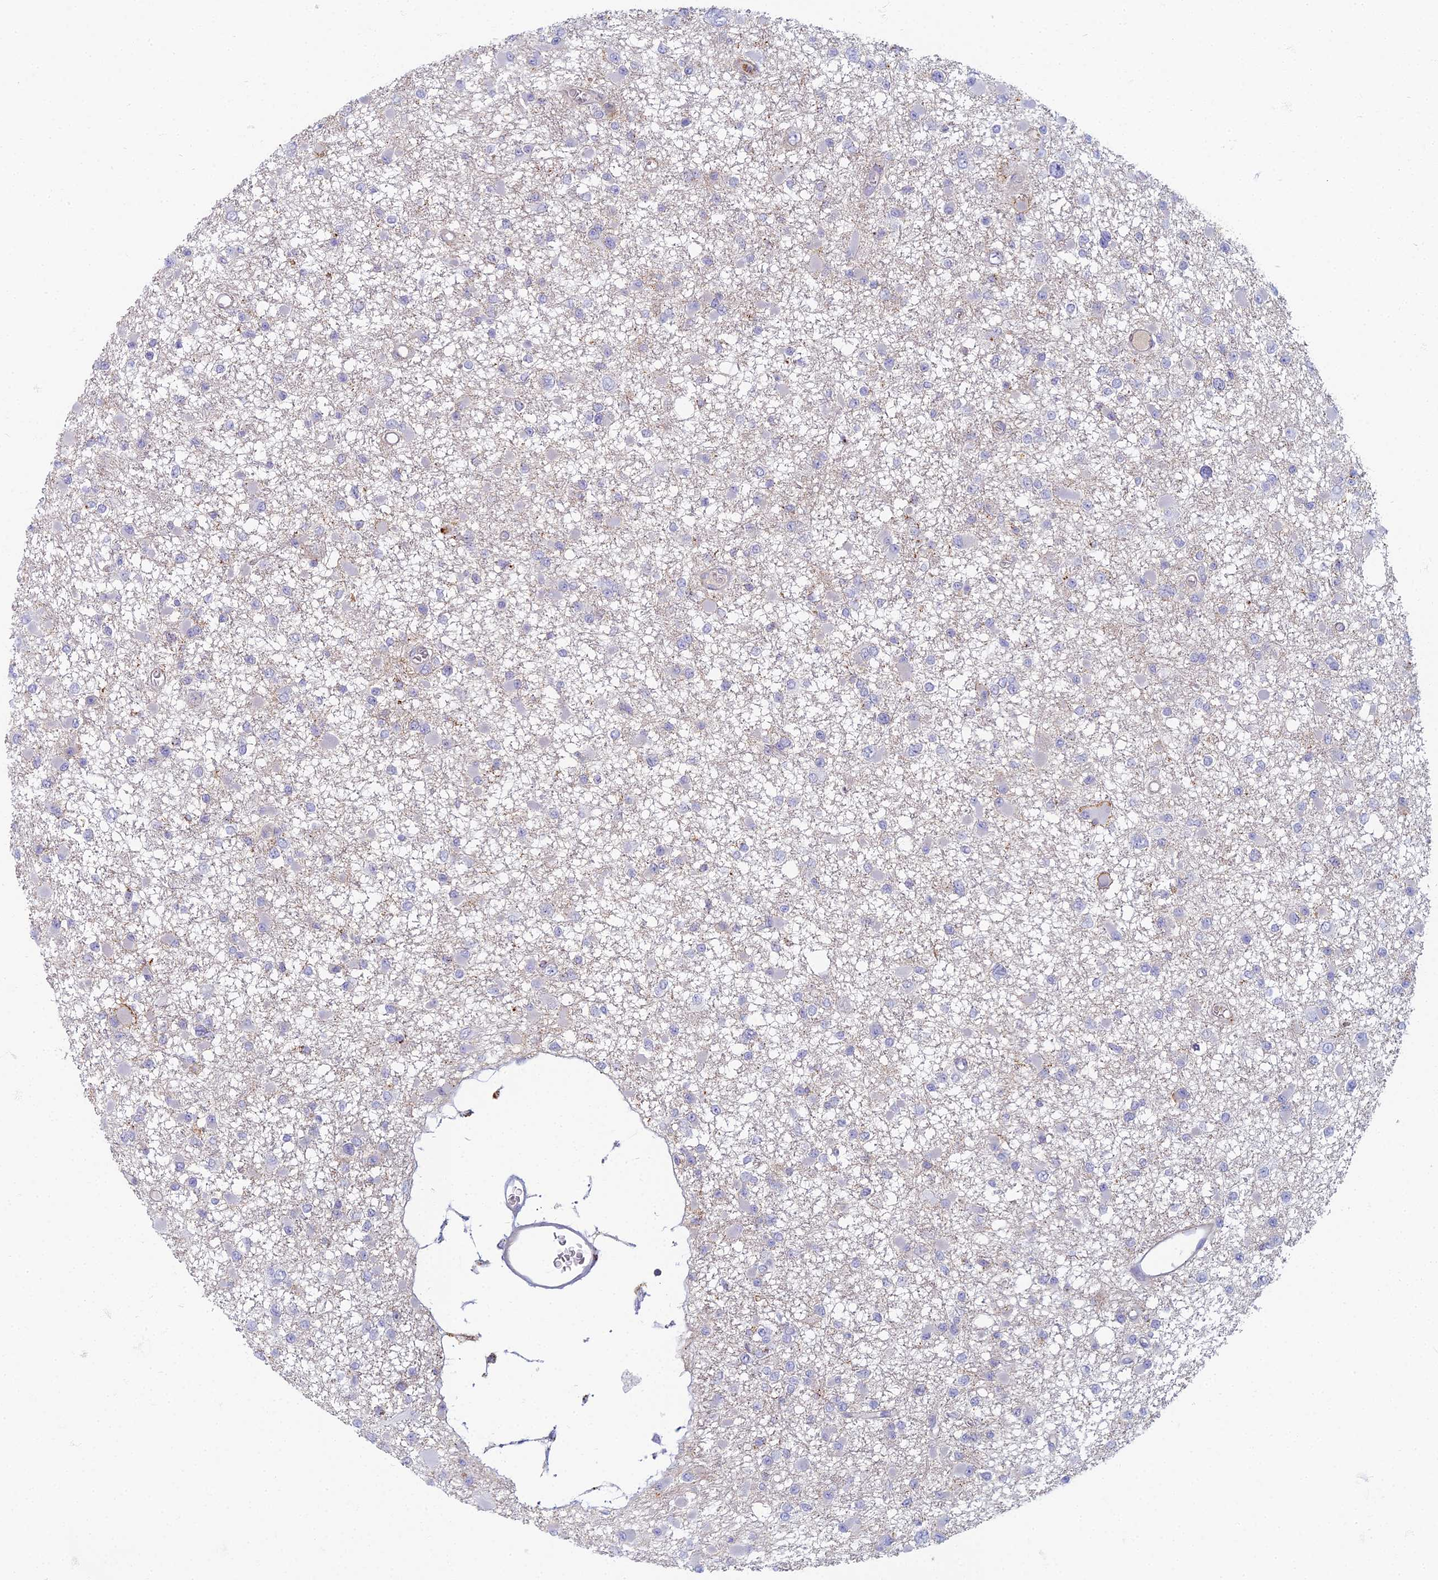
{"staining": {"intensity": "negative", "quantity": "none", "location": "none"}, "tissue": "glioma", "cell_type": "Tumor cells", "image_type": "cancer", "snomed": [{"axis": "morphology", "description": "Glioma, malignant, Low grade"}, {"axis": "topography", "description": "Brain"}], "caption": "A photomicrograph of glioma stained for a protein shows no brown staining in tumor cells.", "gene": "CHMP4B", "patient": {"sex": "female", "age": 22}}